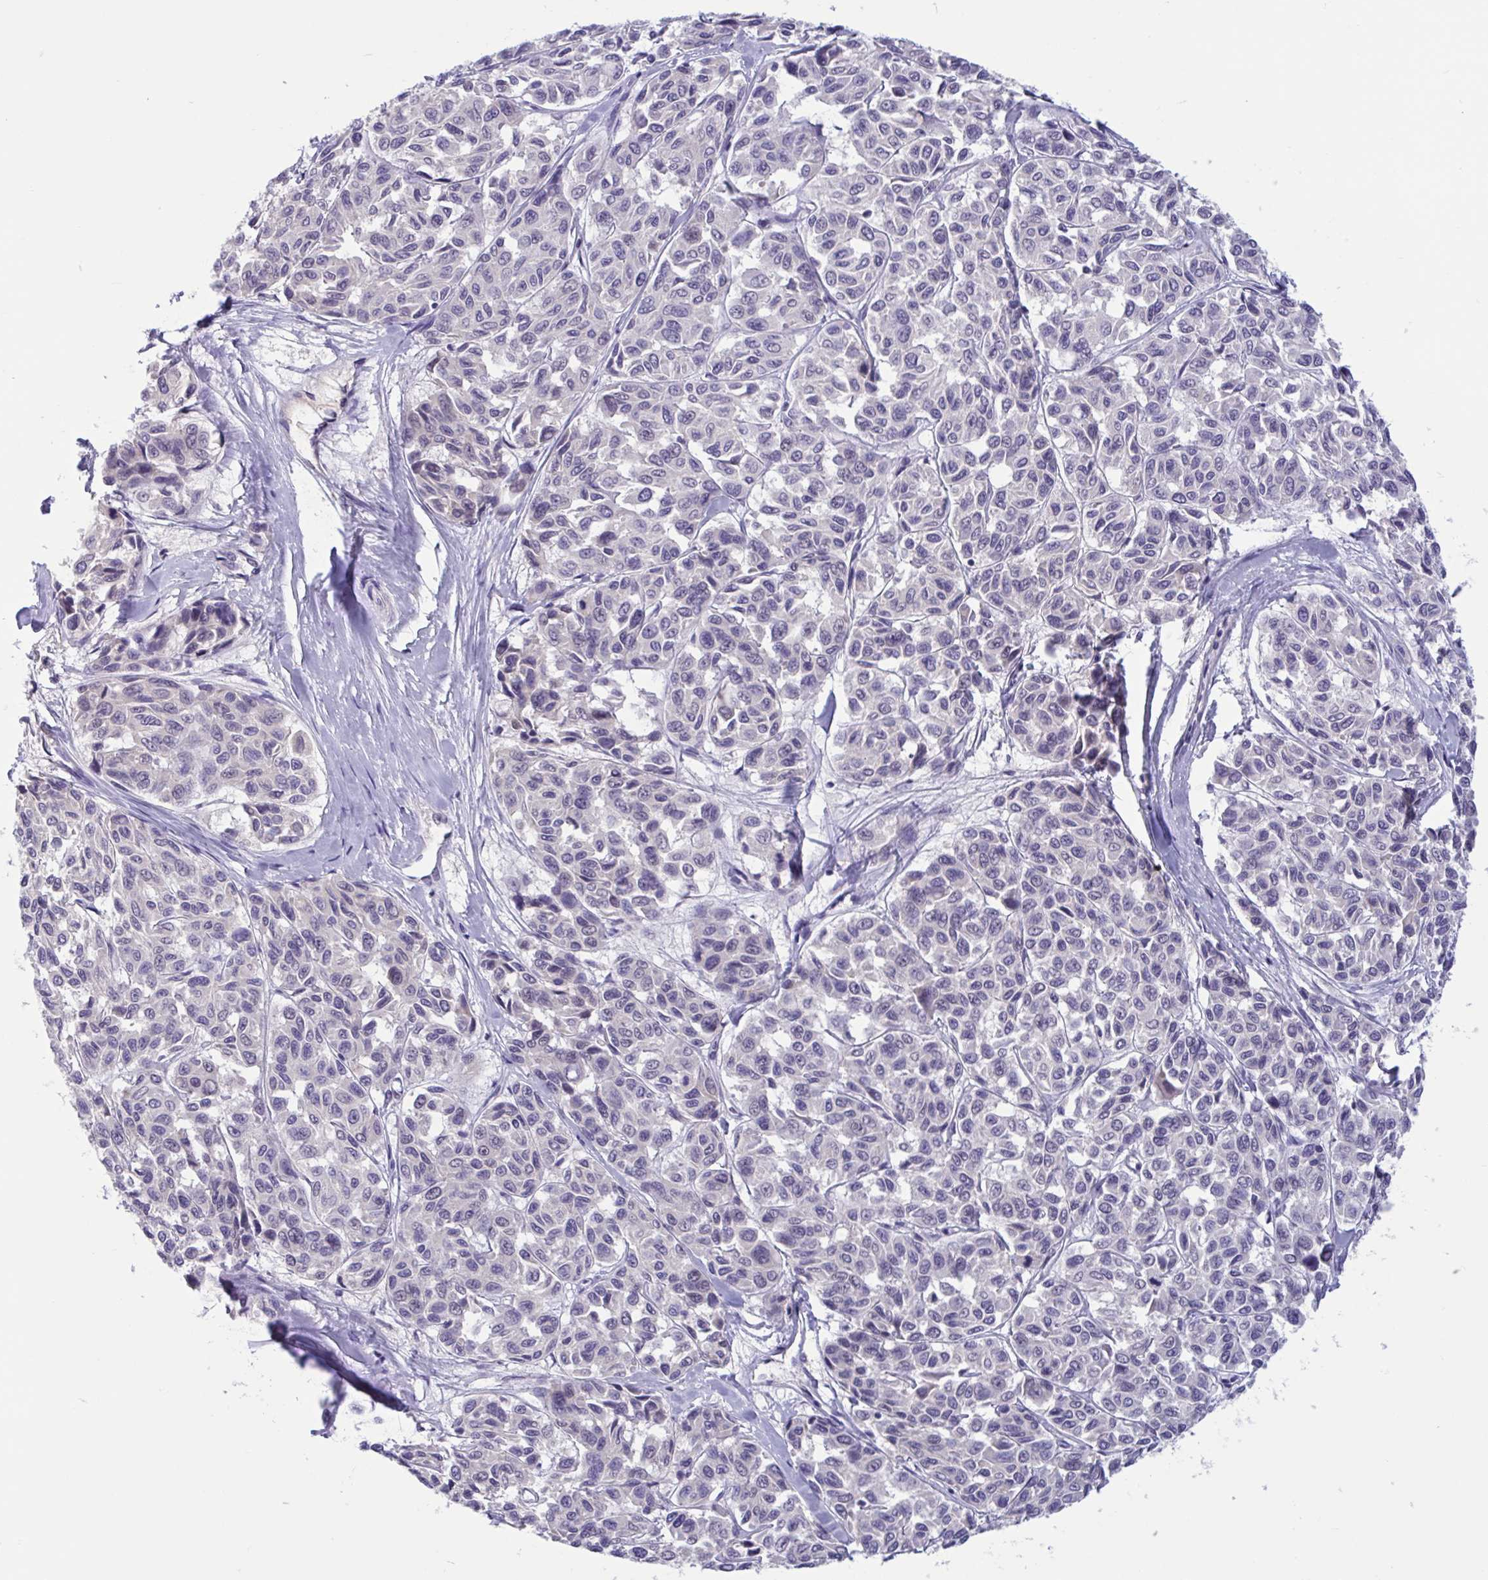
{"staining": {"intensity": "negative", "quantity": "none", "location": "none"}, "tissue": "melanoma", "cell_type": "Tumor cells", "image_type": "cancer", "snomed": [{"axis": "morphology", "description": "Malignant melanoma, NOS"}, {"axis": "topography", "description": "Skin"}], "caption": "This photomicrograph is of malignant melanoma stained with immunohistochemistry to label a protein in brown with the nuclei are counter-stained blue. There is no staining in tumor cells.", "gene": "CNGB3", "patient": {"sex": "female", "age": 66}}